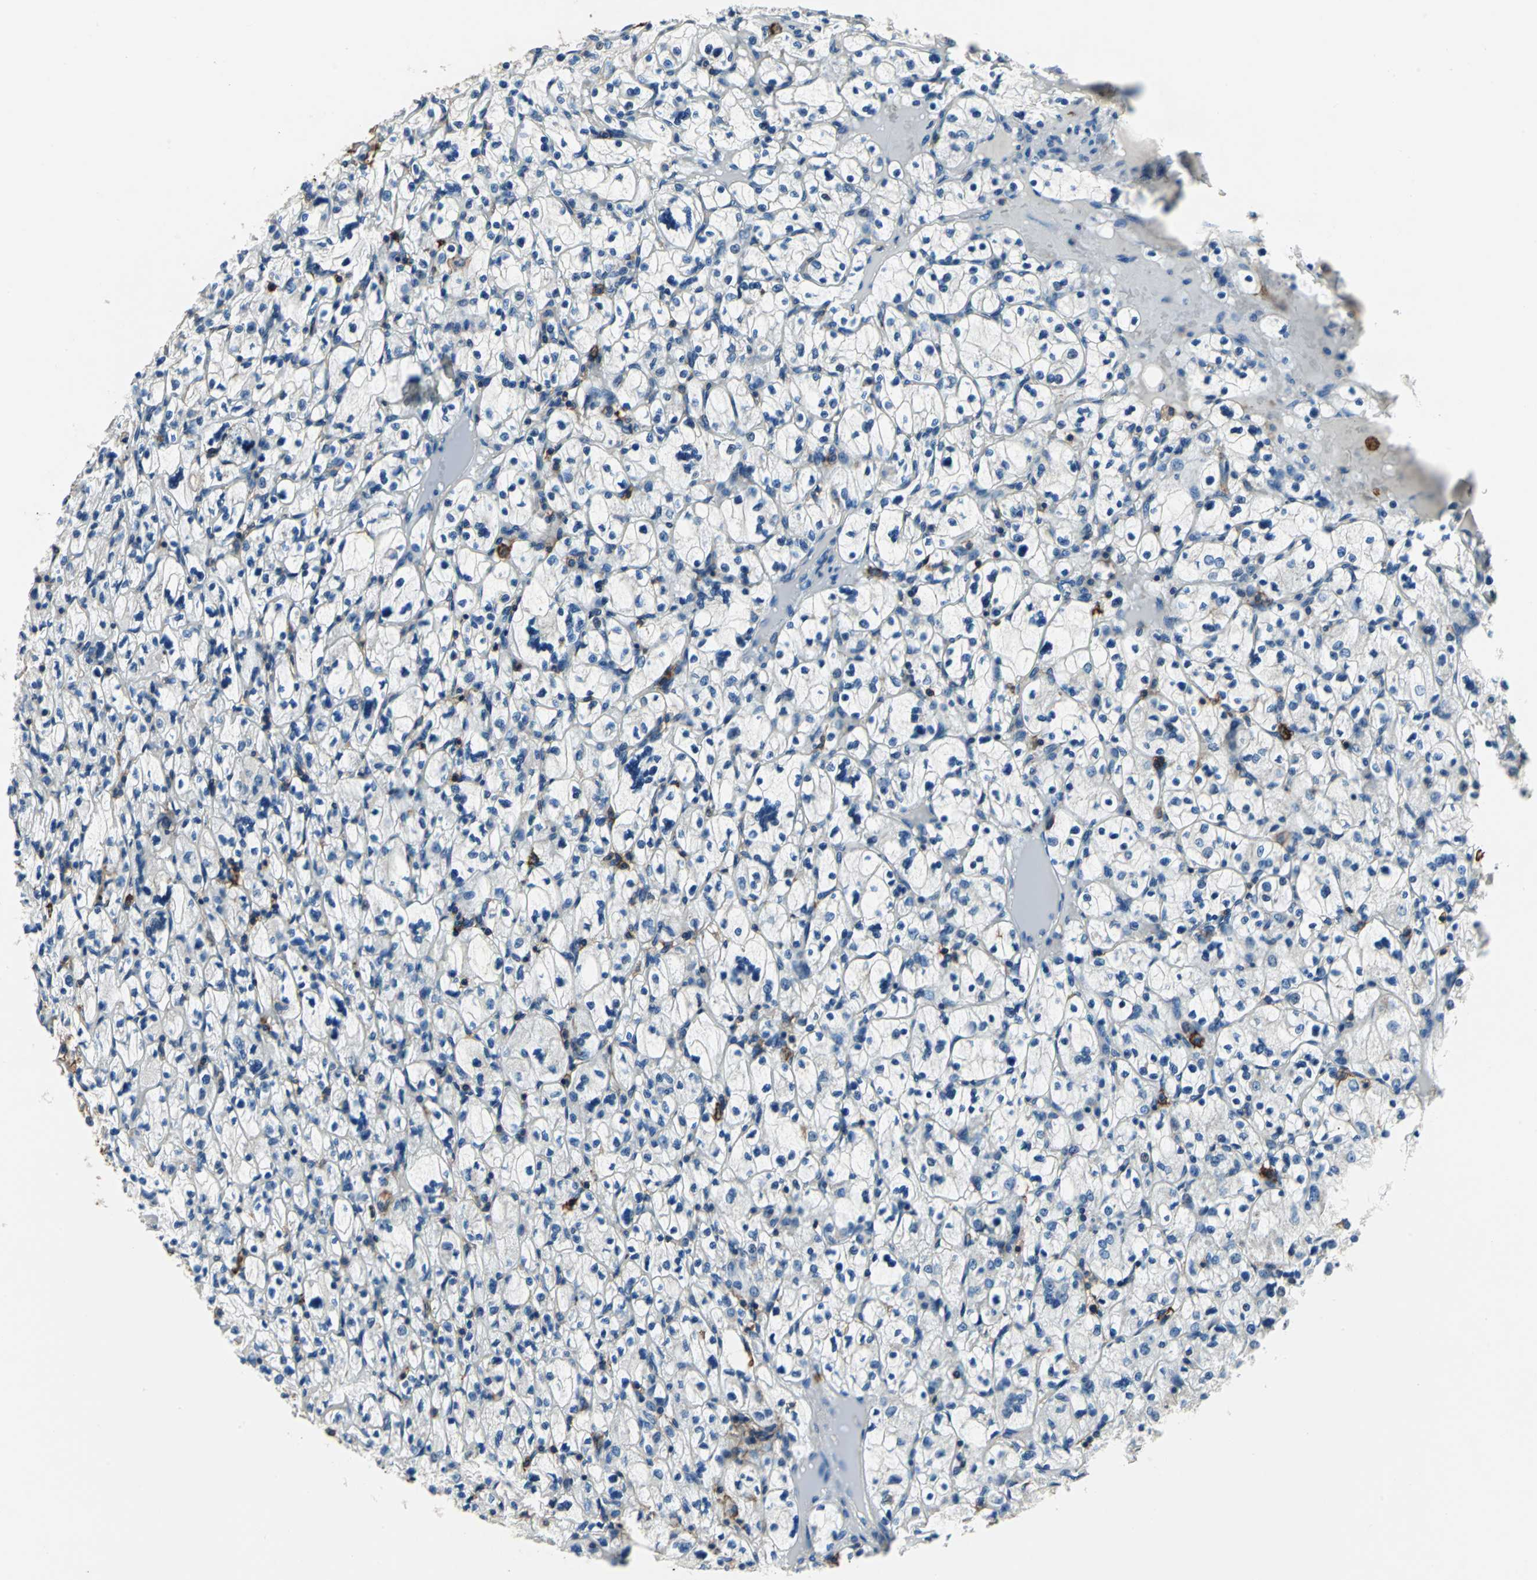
{"staining": {"intensity": "negative", "quantity": "none", "location": "none"}, "tissue": "renal cancer", "cell_type": "Tumor cells", "image_type": "cancer", "snomed": [{"axis": "morphology", "description": "Adenocarcinoma, NOS"}, {"axis": "topography", "description": "Kidney"}], "caption": "The immunohistochemistry (IHC) image has no significant positivity in tumor cells of renal cancer (adenocarcinoma) tissue. (Stains: DAB (3,3'-diaminobenzidine) IHC with hematoxylin counter stain, Microscopy: brightfield microscopy at high magnification).", "gene": "CD44", "patient": {"sex": "female", "age": 83}}